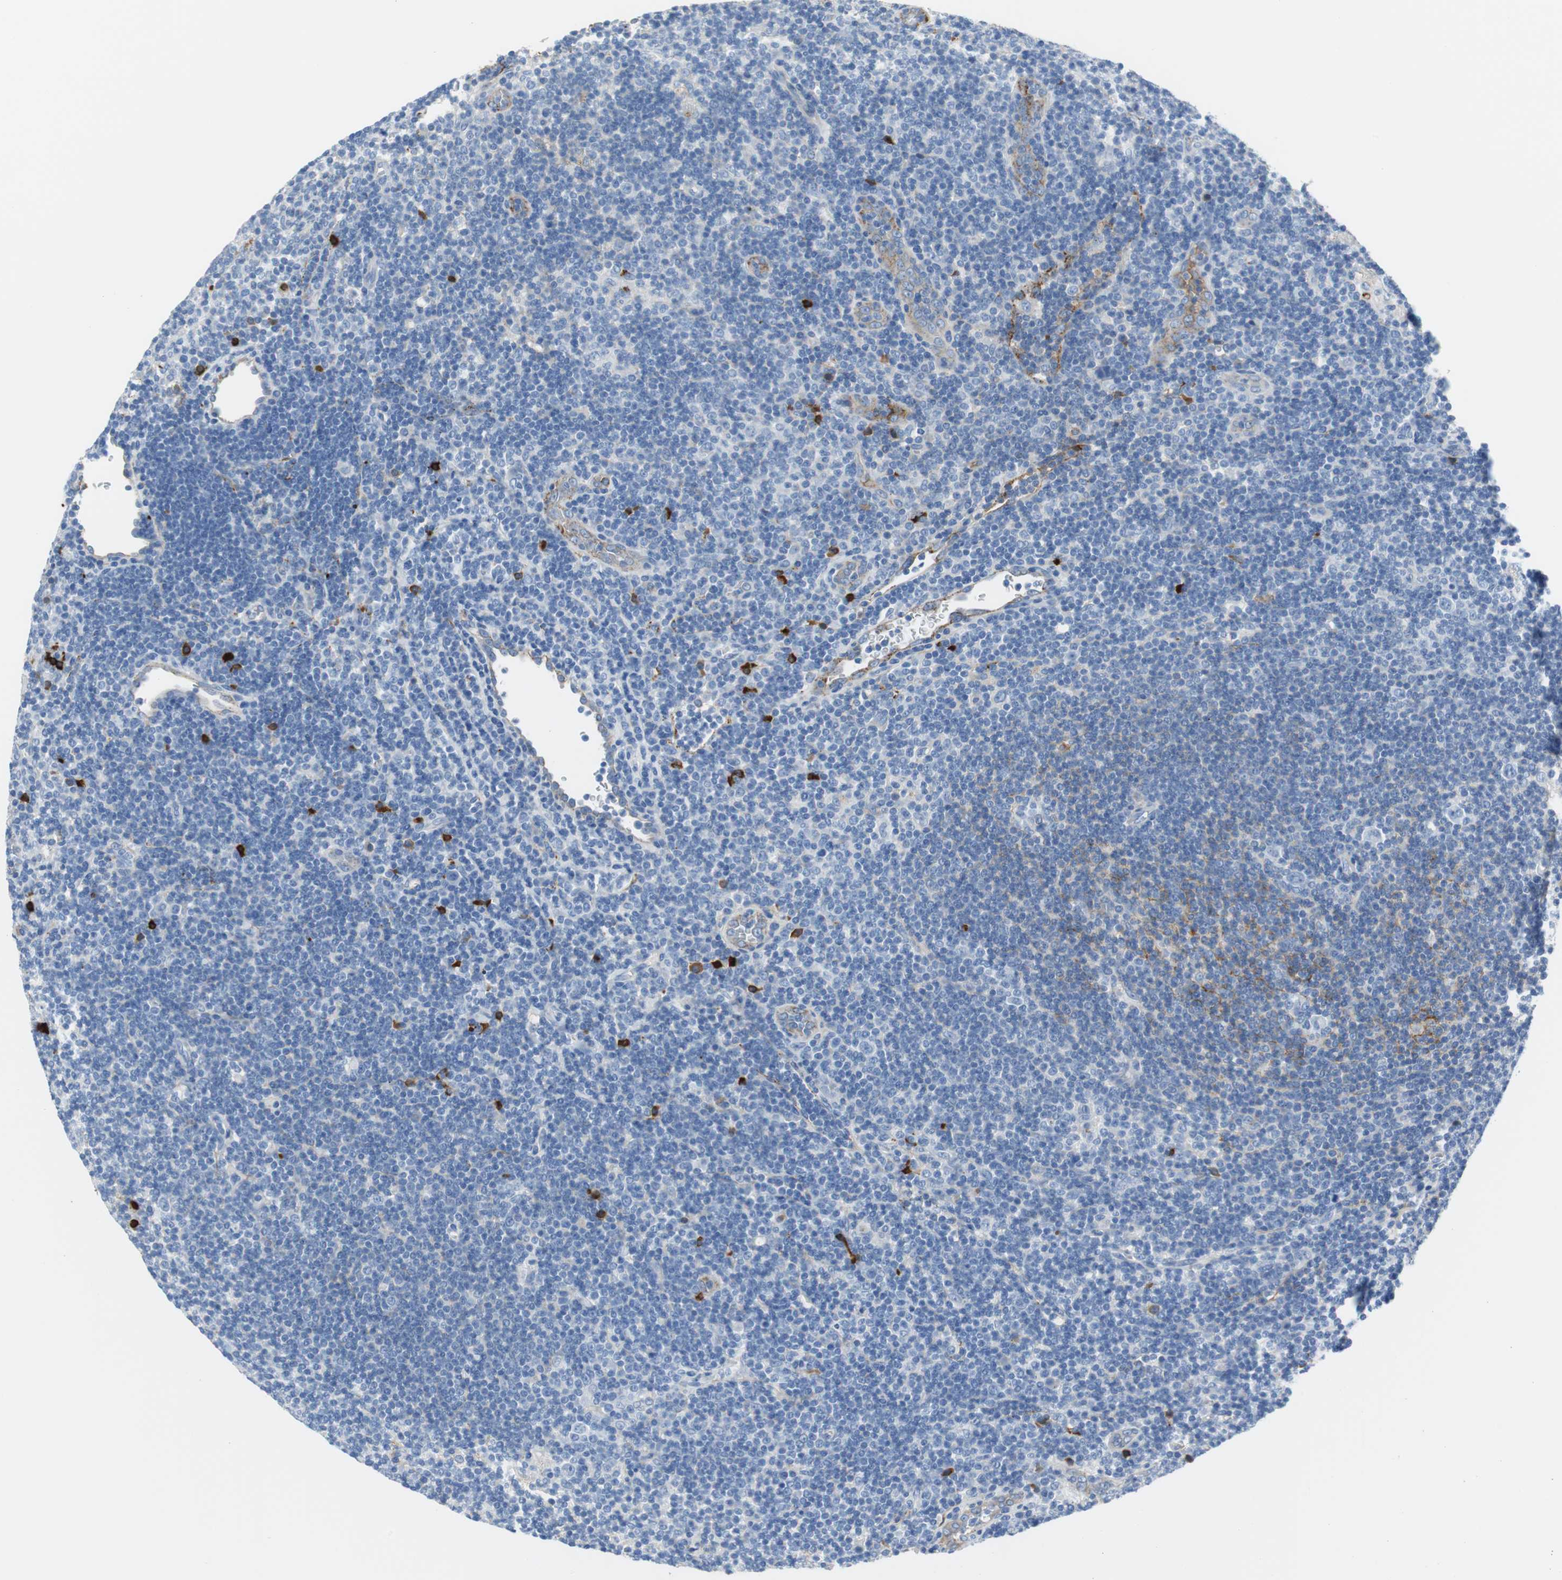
{"staining": {"intensity": "weak", "quantity": "25%-75%", "location": "cytoplasmic/membranous"}, "tissue": "lymphoma", "cell_type": "Tumor cells", "image_type": "cancer", "snomed": [{"axis": "morphology", "description": "Hodgkin's disease, NOS"}, {"axis": "topography", "description": "Lymph node"}], "caption": "There is low levels of weak cytoplasmic/membranous expression in tumor cells of lymphoma, as demonstrated by immunohistochemical staining (brown color).", "gene": "APCS", "patient": {"sex": "female", "age": 57}}